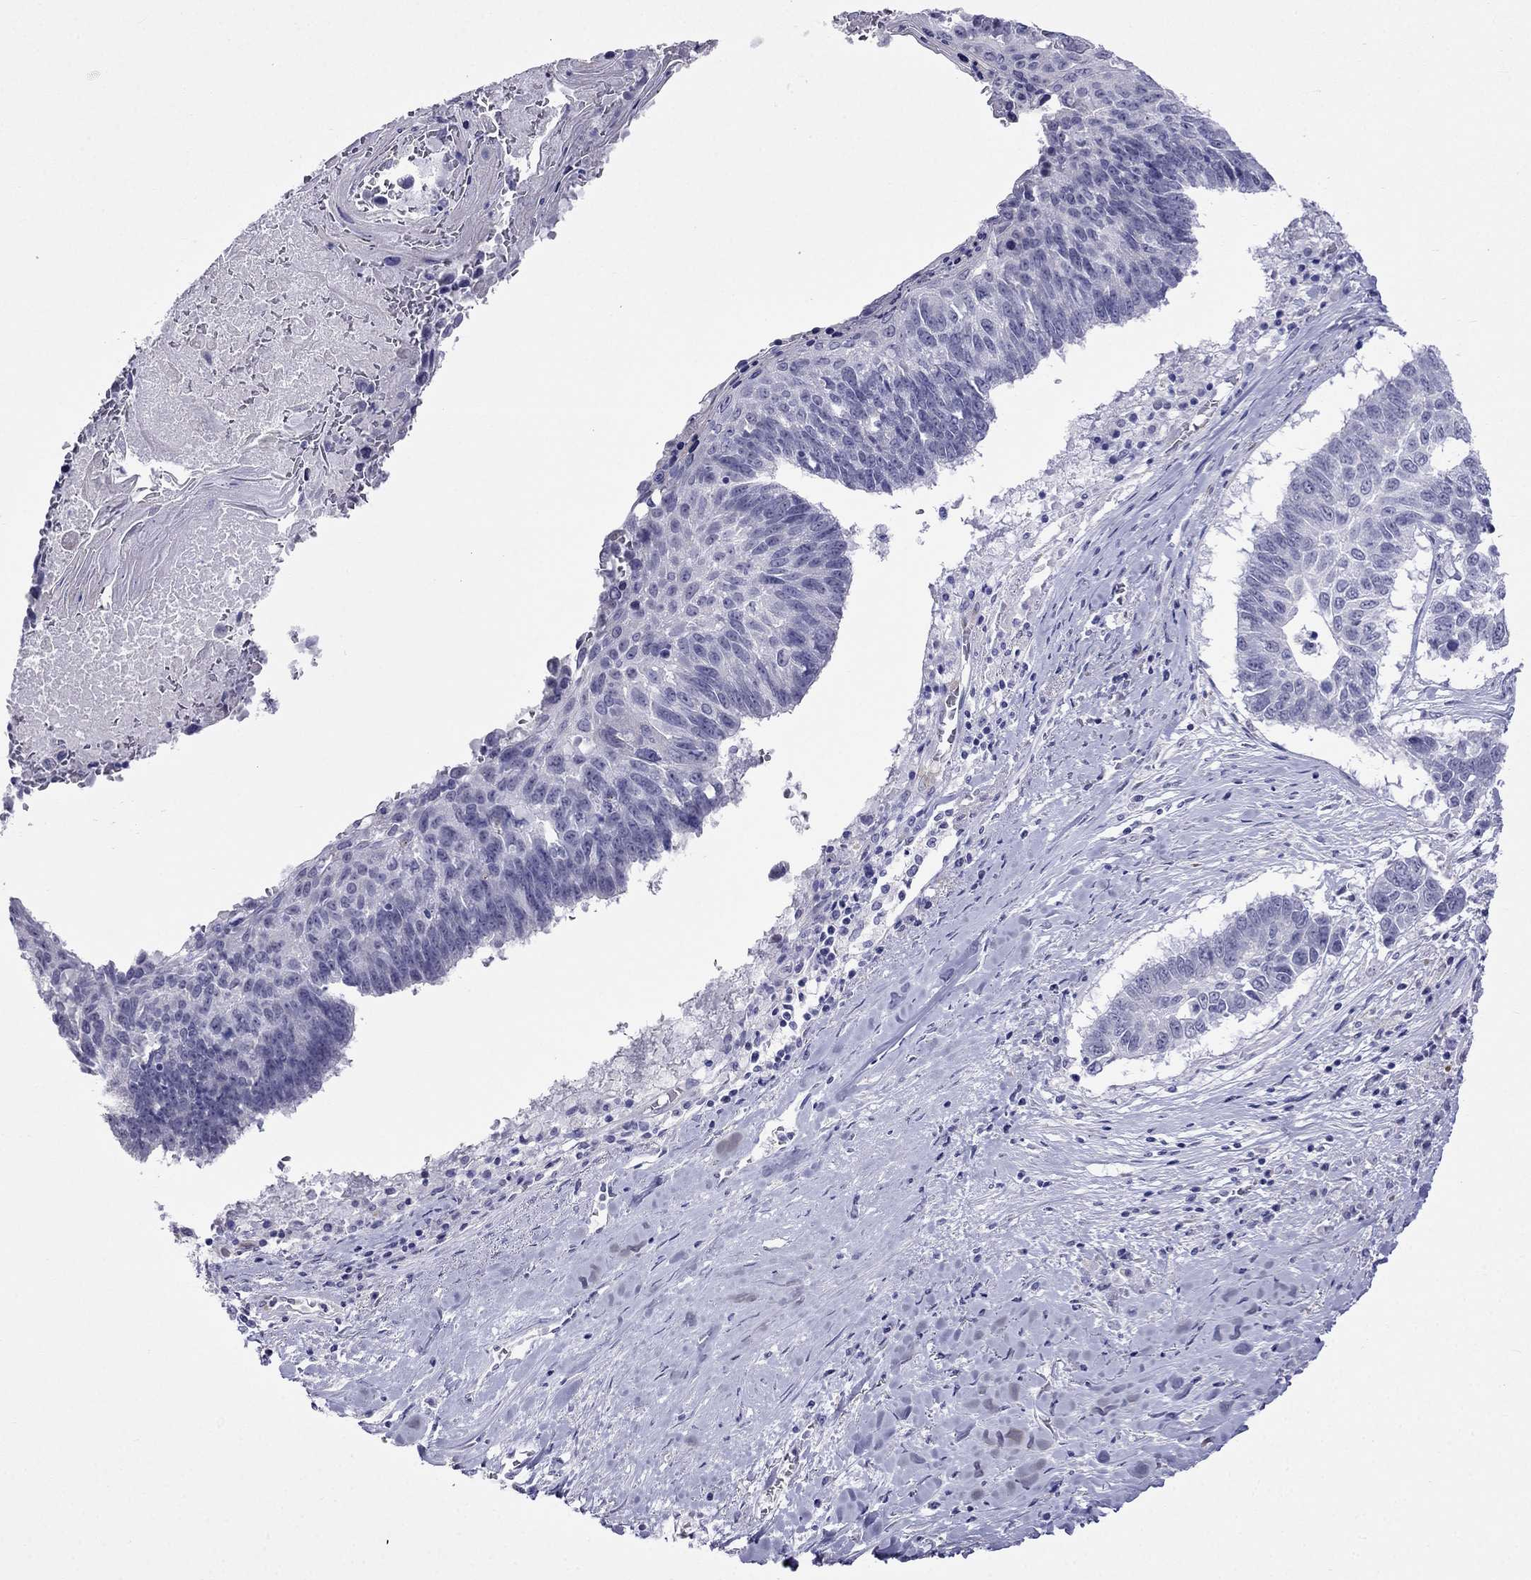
{"staining": {"intensity": "negative", "quantity": "none", "location": "none"}, "tissue": "lung cancer", "cell_type": "Tumor cells", "image_type": "cancer", "snomed": [{"axis": "morphology", "description": "Squamous cell carcinoma, NOS"}, {"axis": "topography", "description": "Lung"}], "caption": "A histopathology image of lung cancer (squamous cell carcinoma) stained for a protein displays no brown staining in tumor cells.", "gene": "MGP", "patient": {"sex": "male", "age": 73}}